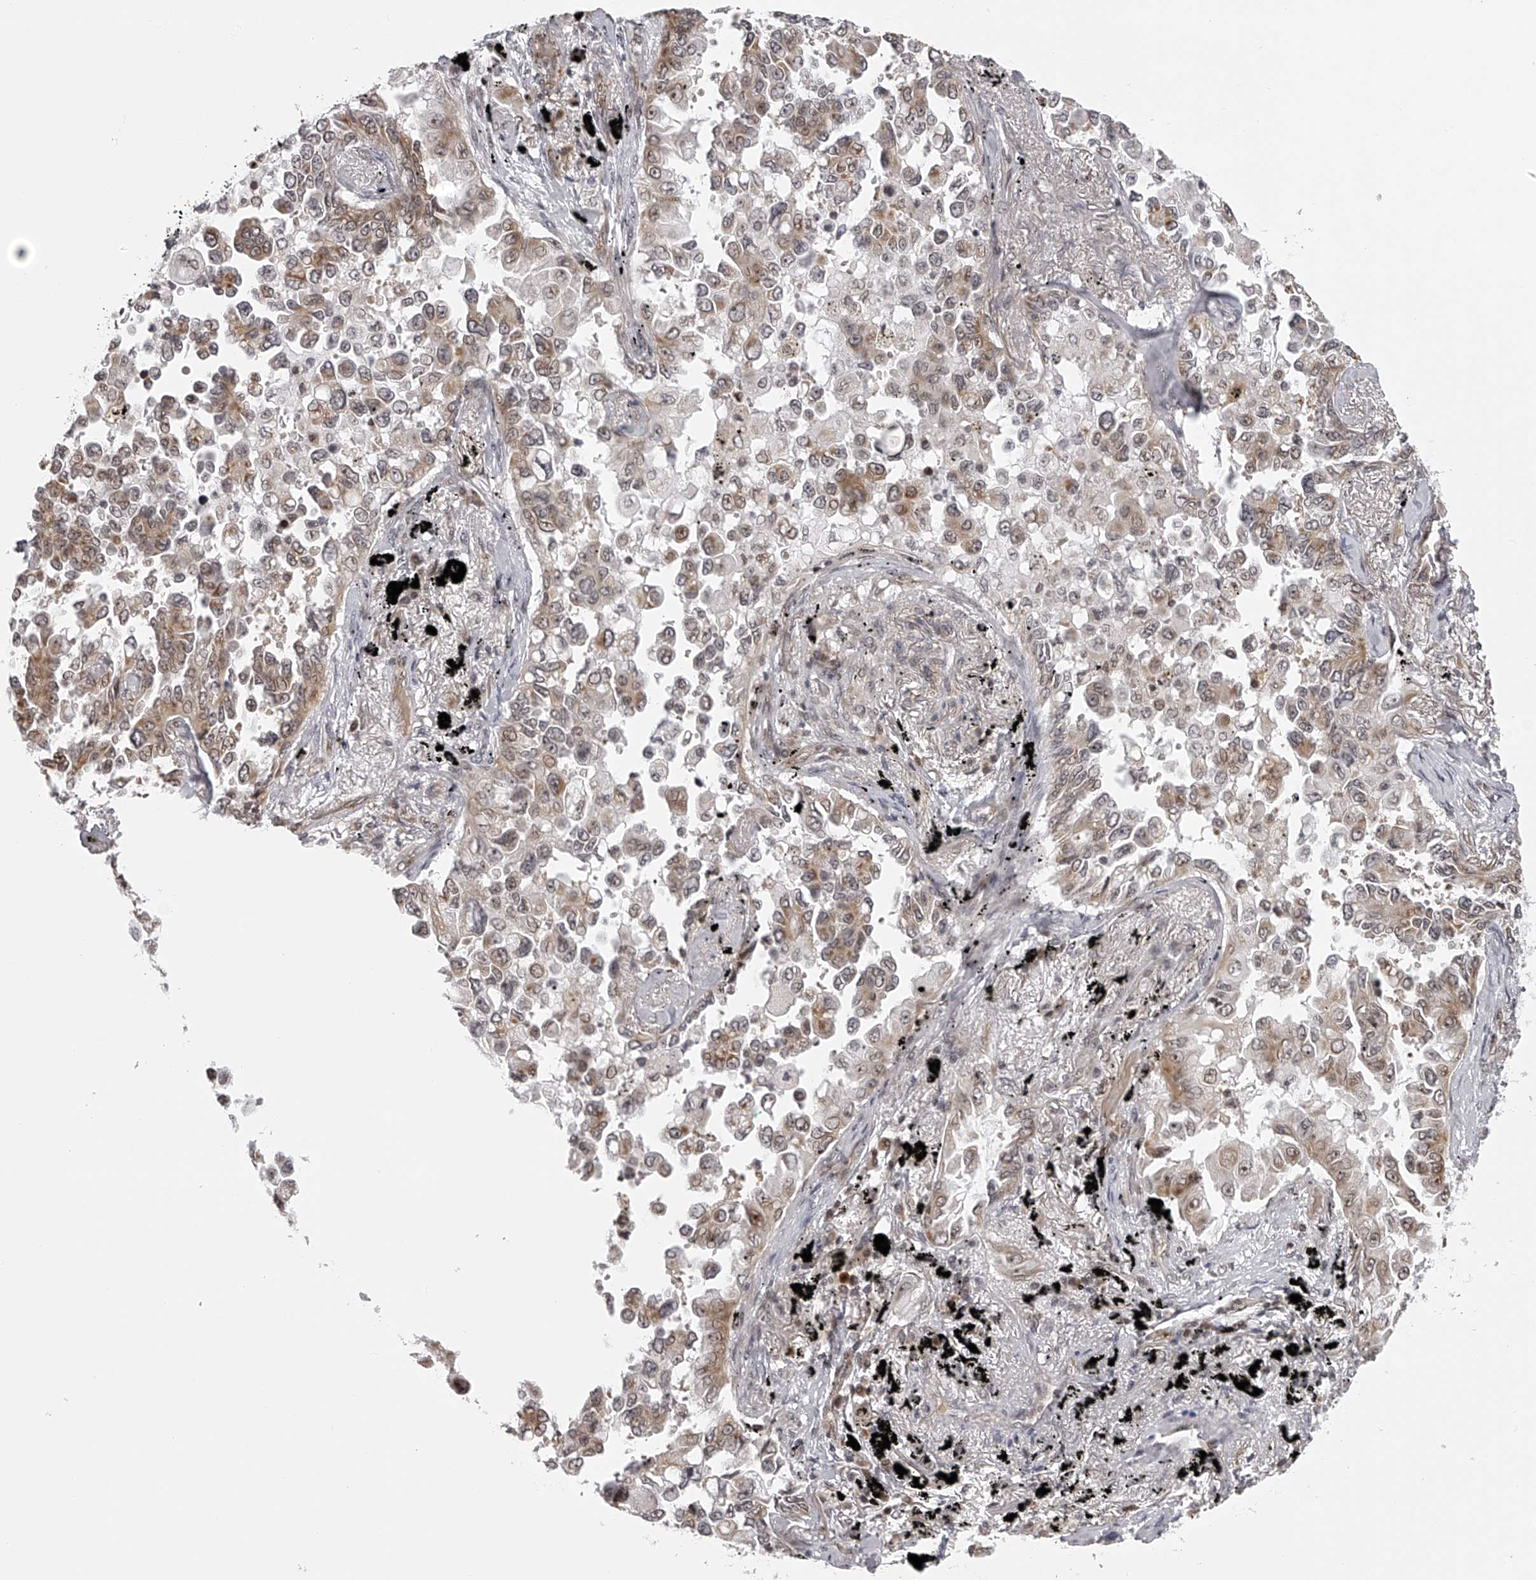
{"staining": {"intensity": "moderate", "quantity": "25%-75%", "location": "cytoplasmic/membranous,nuclear"}, "tissue": "lung cancer", "cell_type": "Tumor cells", "image_type": "cancer", "snomed": [{"axis": "morphology", "description": "Adenocarcinoma, NOS"}, {"axis": "topography", "description": "Lung"}], "caption": "Immunohistochemistry (DAB) staining of human lung cancer displays moderate cytoplasmic/membranous and nuclear protein expression in approximately 25%-75% of tumor cells.", "gene": "ODF2L", "patient": {"sex": "female", "age": 67}}